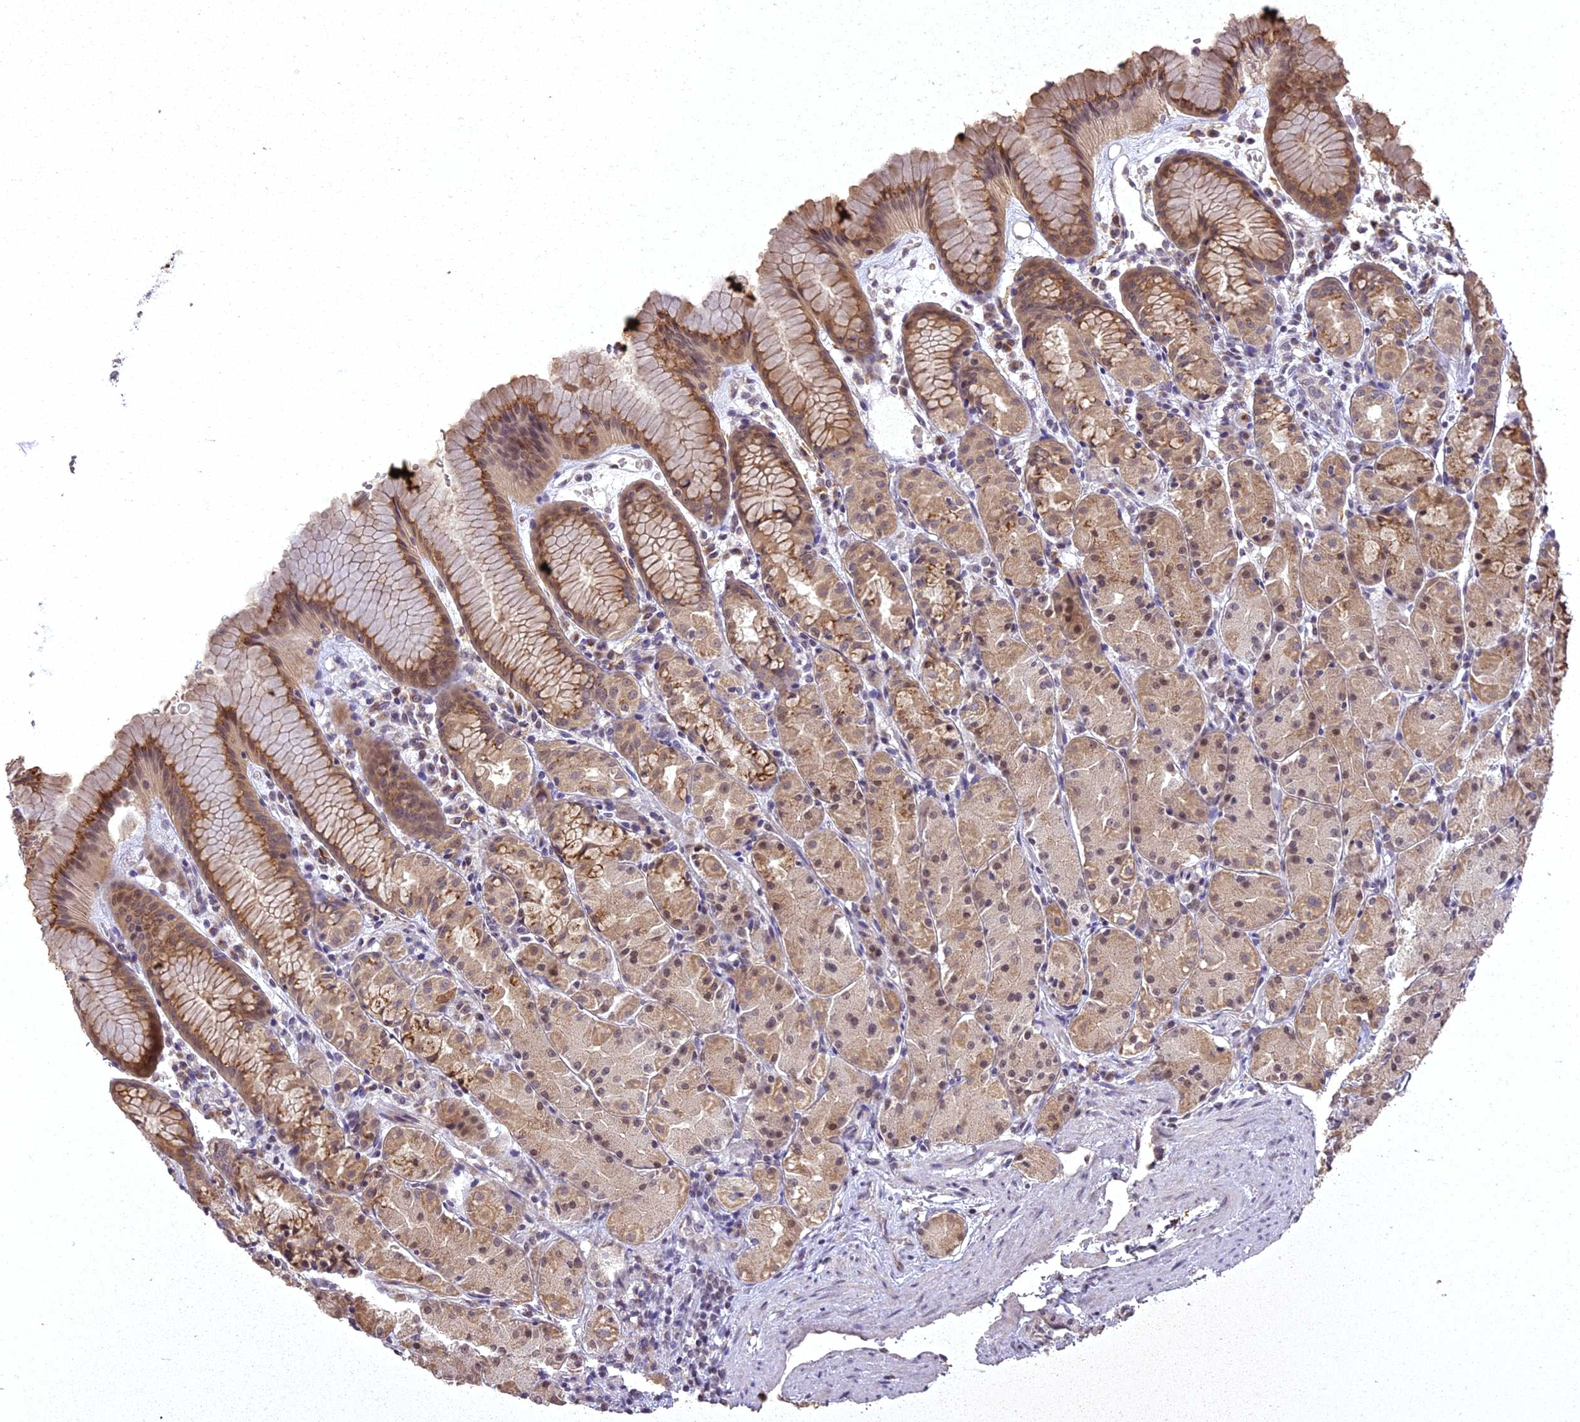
{"staining": {"intensity": "moderate", "quantity": ">75%", "location": "cytoplasmic/membranous,nuclear"}, "tissue": "stomach", "cell_type": "Glandular cells", "image_type": "normal", "snomed": [{"axis": "morphology", "description": "Normal tissue, NOS"}, {"axis": "topography", "description": "Stomach, upper"}], "caption": "Protein expression analysis of normal human stomach reveals moderate cytoplasmic/membranous,nuclear positivity in about >75% of glandular cells. (DAB (3,3'-diaminobenzidine) IHC with brightfield microscopy, high magnification).", "gene": "ING5", "patient": {"sex": "male", "age": 47}}